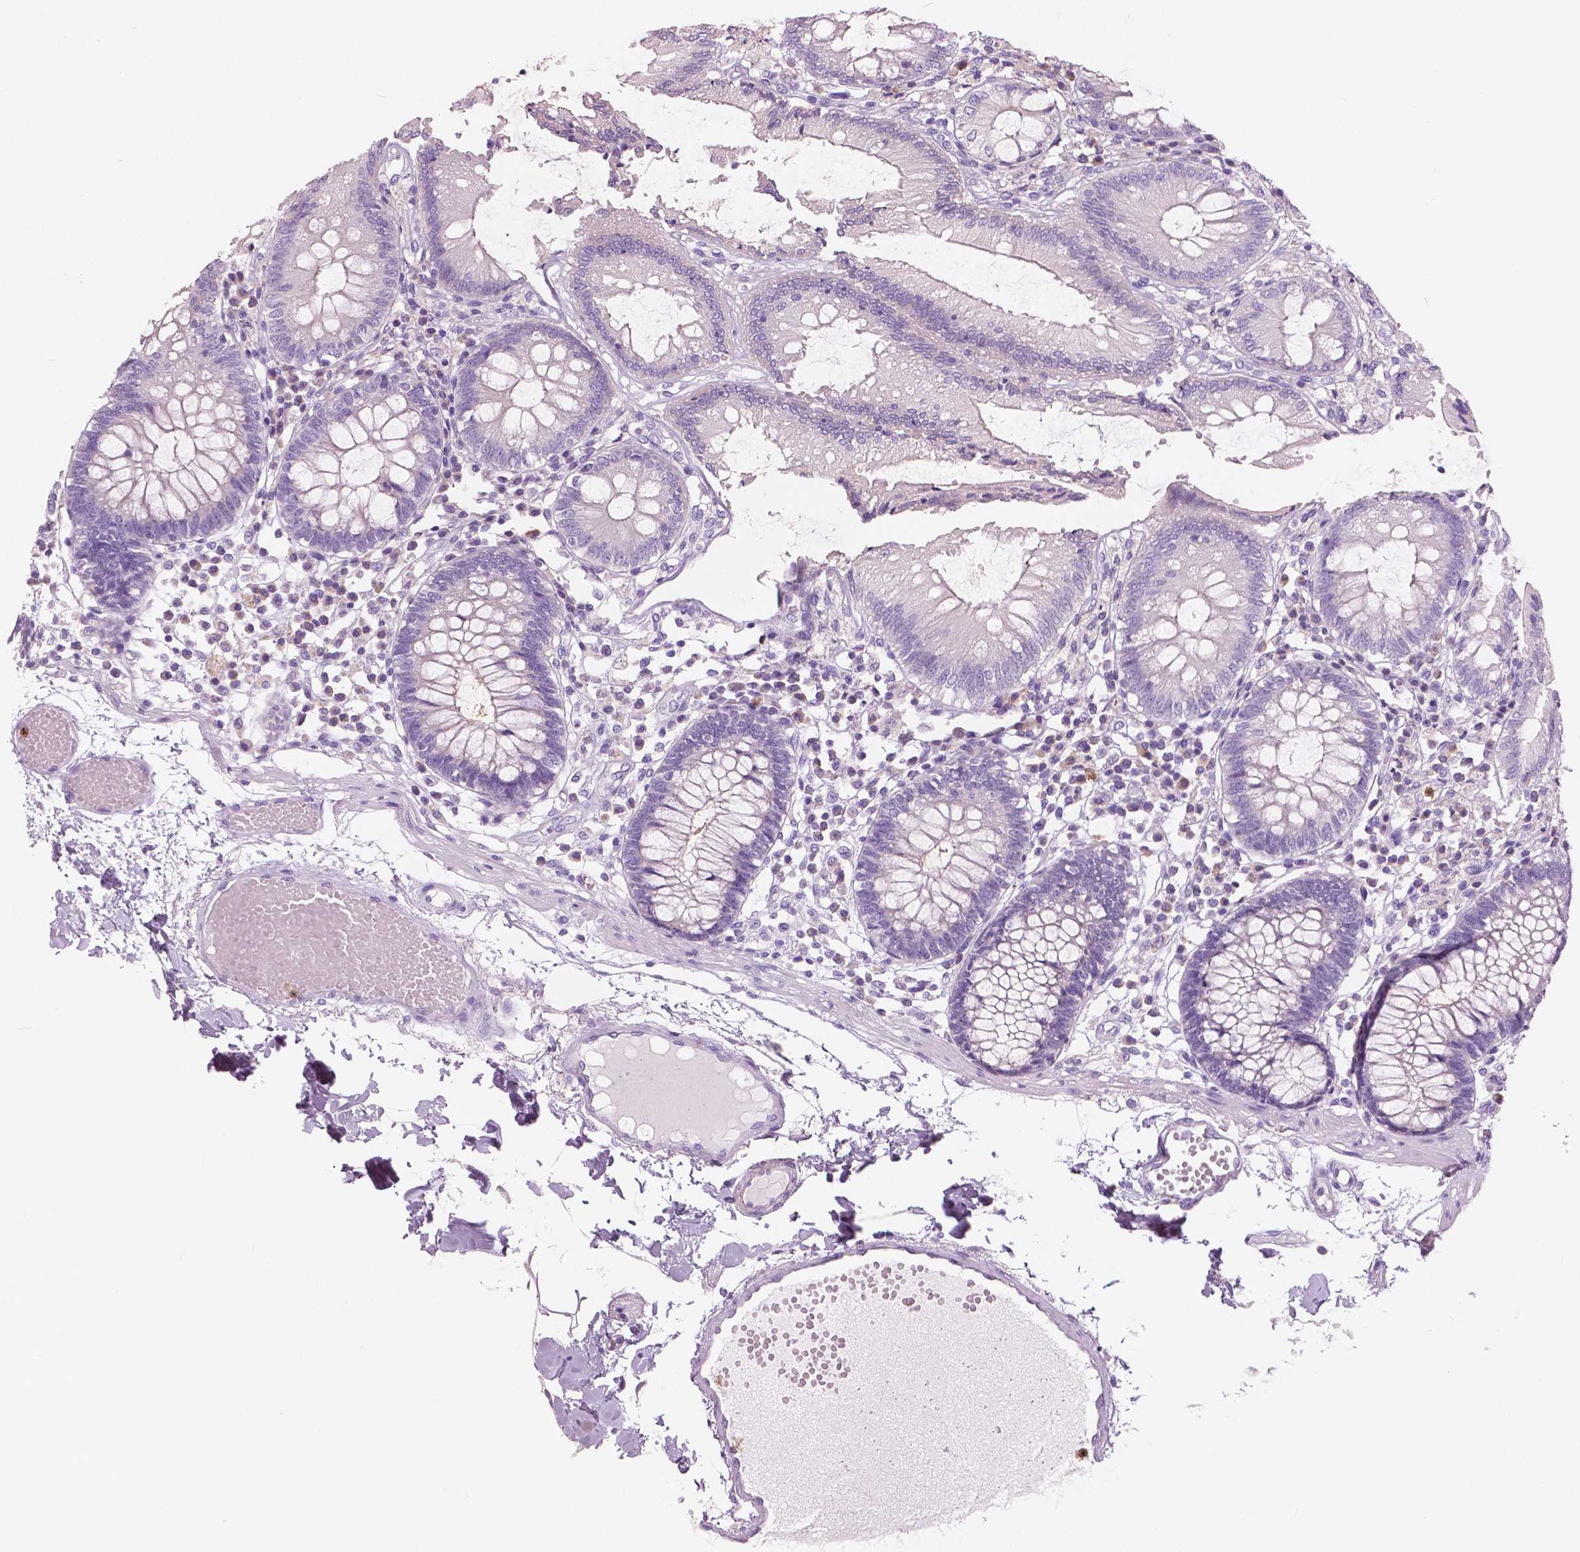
{"staining": {"intensity": "negative", "quantity": "none", "location": "none"}, "tissue": "colon", "cell_type": "Endothelial cells", "image_type": "normal", "snomed": [{"axis": "morphology", "description": "Normal tissue, NOS"}, {"axis": "morphology", "description": "Adenocarcinoma, NOS"}, {"axis": "topography", "description": "Colon"}], "caption": "The photomicrograph reveals no significant staining in endothelial cells of colon. (DAB (3,3'-diaminobenzidine) immunohistochemistry (IHC) with hematoxylin counter stain).", "gene": "CXCR2", "patient": {"sex": "male", "age": 83}}